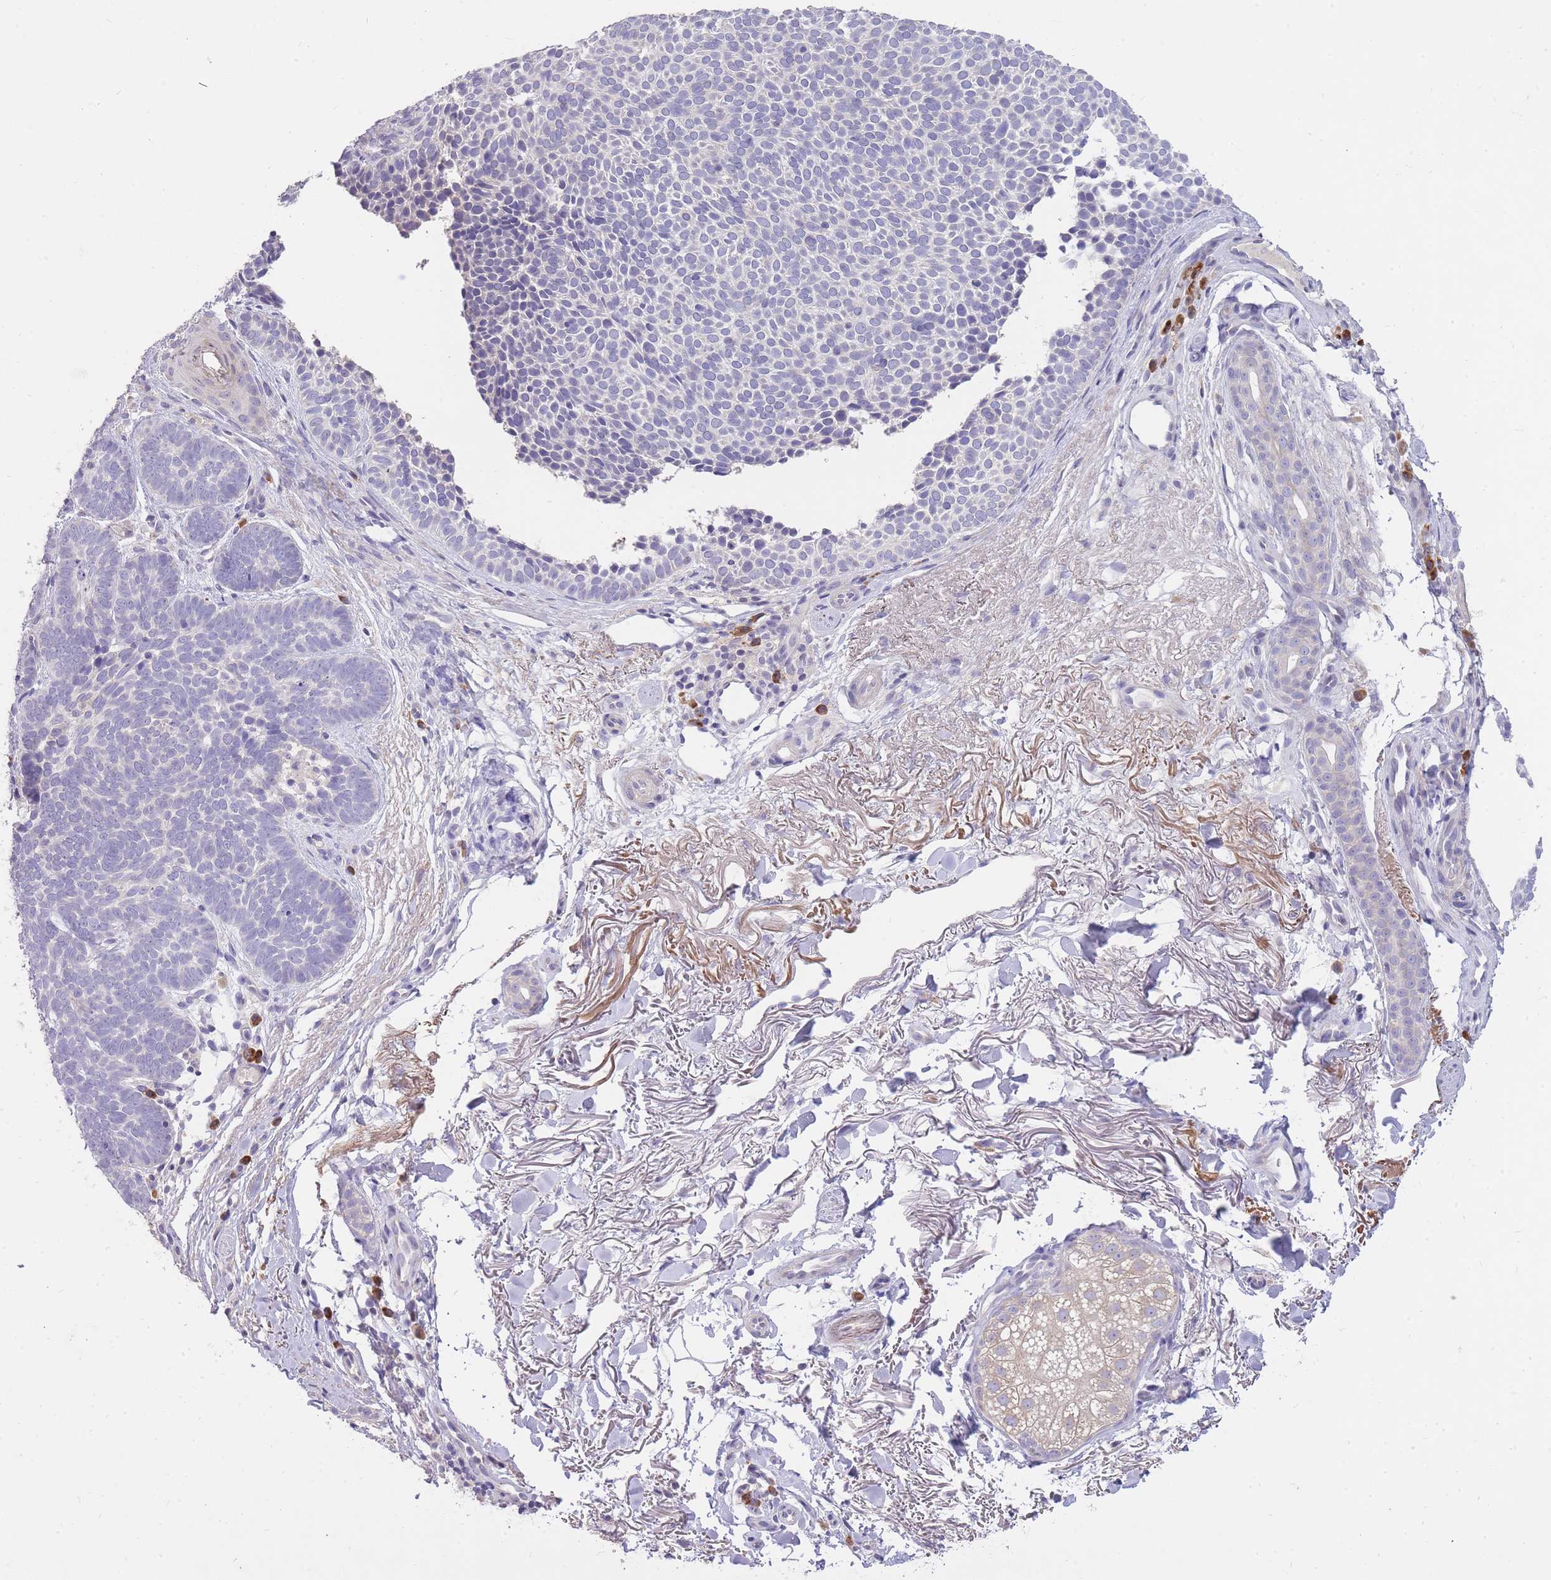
{"staining": {"intensity": "negative", "quantity": "none", "location": "none"}, "tissue": "skin cancer", "cell_type": "Tumor cells", "image_type": "cancer", "snomed": [{"axis": "morphology", "description": "Basal cell carcinoma"}, {"axis": "topography", "description": "Skin"}], "caption": "This photomicrograph is of skin basal cell carcinoma stained with immunohistochemistry (IHC) to label a protein in brown with the nuclei are counter-stained blue. There is no expression in tumor cells.", "gene": "FRG2C", "patient": {"sex": "female", "age": 77}}